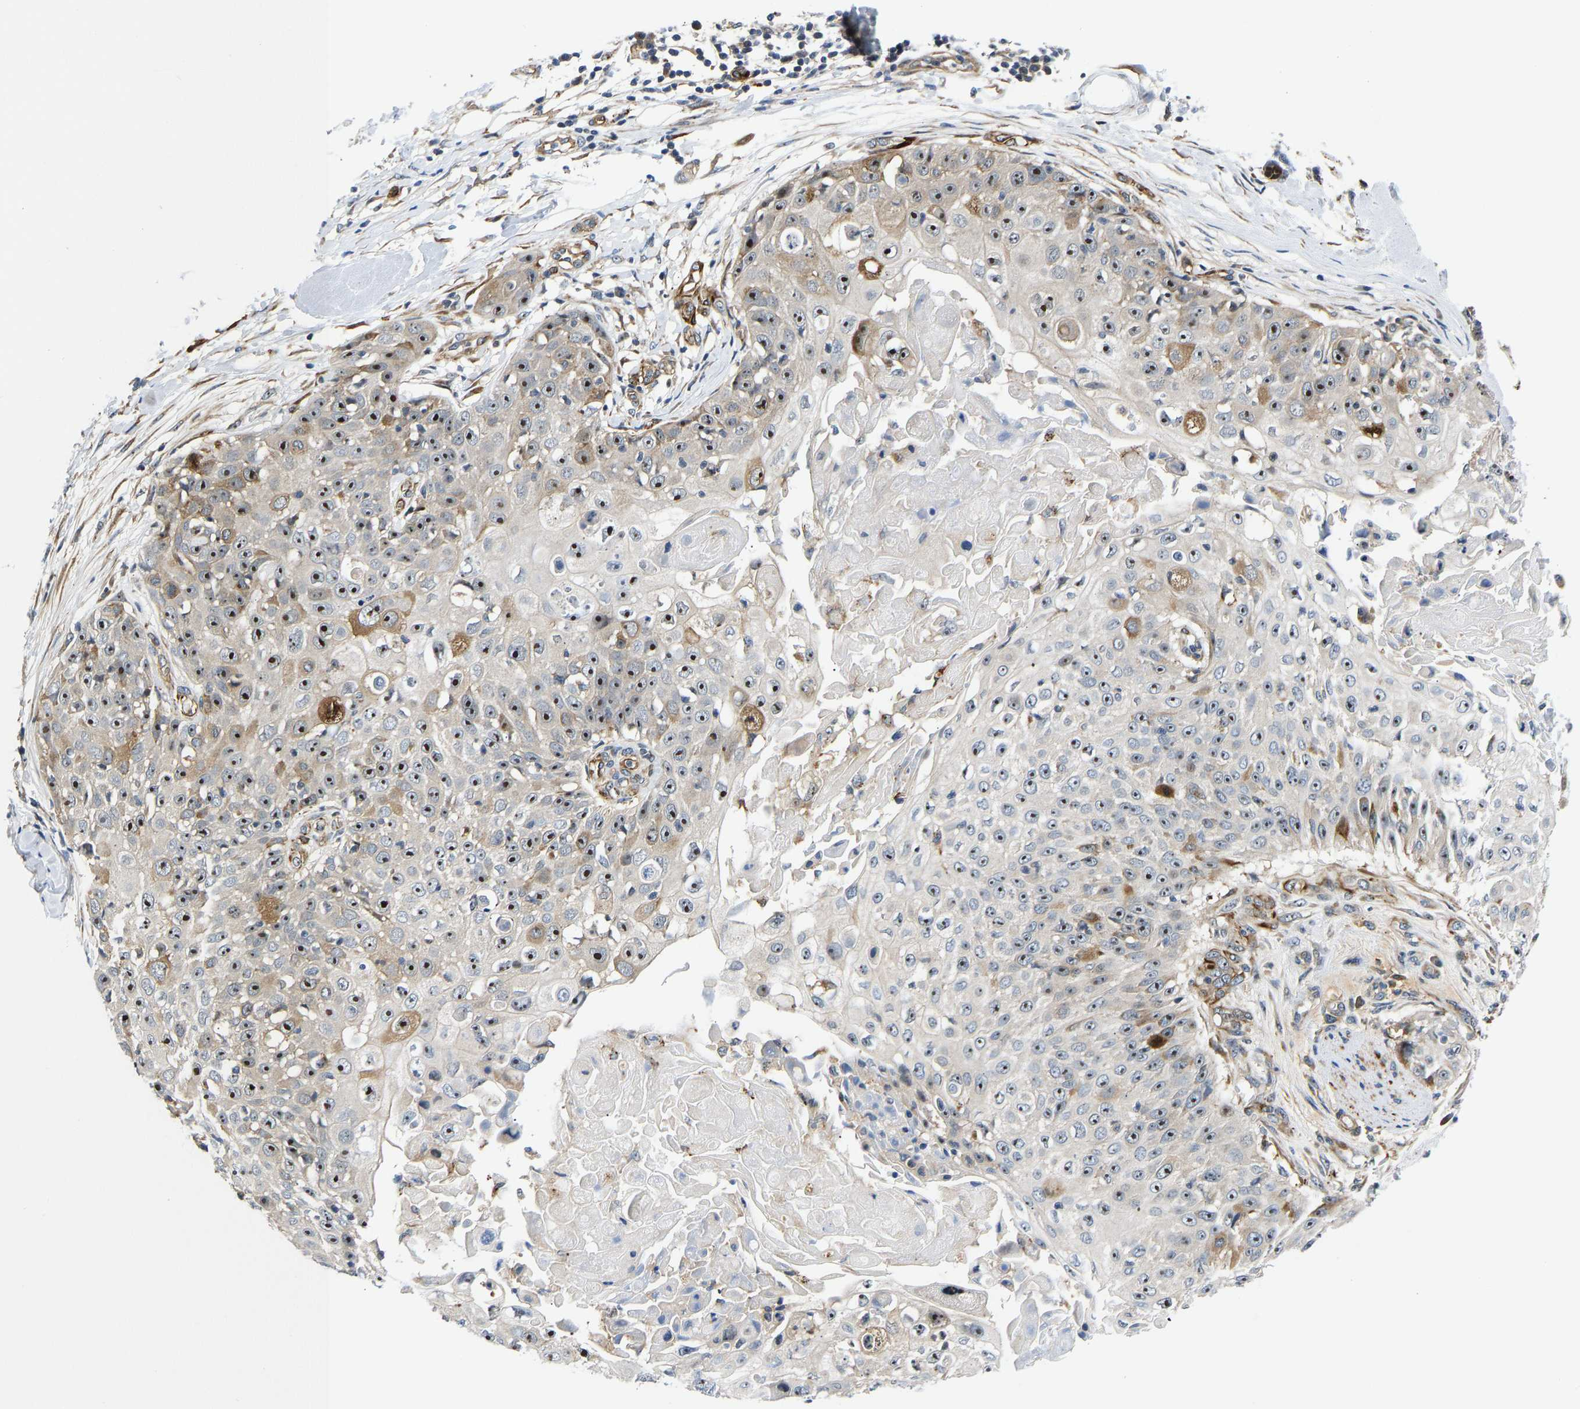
{"staining": {"intensity": "moderate", "quantity": "25%-75%", "location": "cytoplasmic/membranous,nuclear"}, "tissue": "skin cancer", "cell_type": "Tumor cells", "image_type": "cancer", "snomed": [{"axis": "morphology", "description": "Squamous cell carcinoma, NOS"}, {"axis": "topography", "description": "Skin"}], "caption": "Human skin cancer (squamous cell carcinoma) stained with a brown dye displays moderate cytoplasmic/membranous and nuclear positive expression in about 25%-75% of tumor cells.", "gene": "RESF1", "patient": {"sex": "male", "age": 86}}